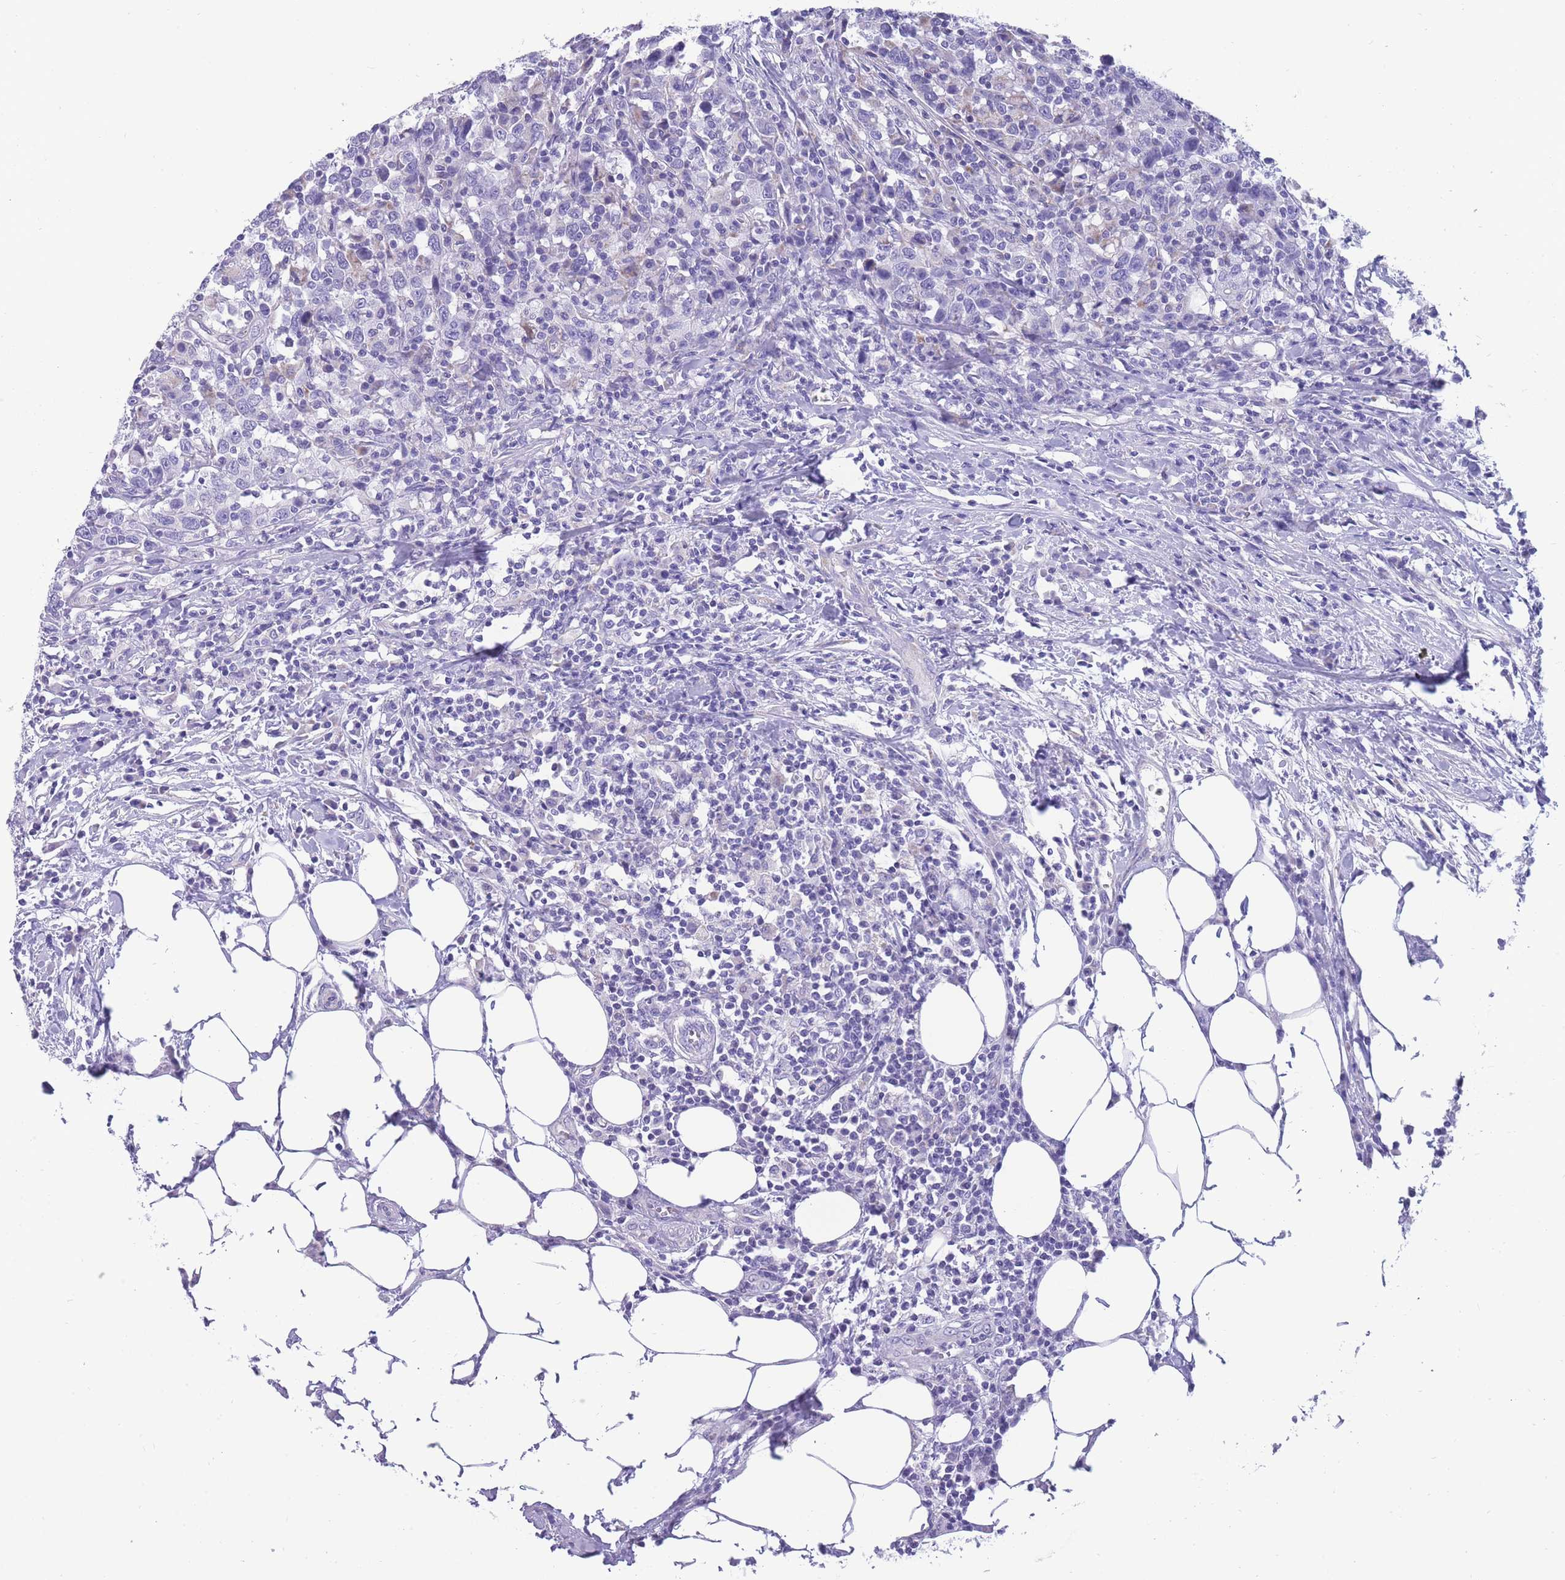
{"staining": {"intensity": "negative", "quantity": "none", "location": "none"}, "tissue": "urothelial cancer", "cell_type": "Tumor cells", "image_type": "cancer", "snomed": [{"axis": "morphology", "description": "Urothelial carcinoma, High grade"}, {"axis": "topography", "description": "Urinary bladder"}], "caption": "Image shows no significant protein positivity in tumor cells of high-grade urothelial carcinoma.", "gene": "INTS2", "patient": {"sex": "male", "age": 61}}